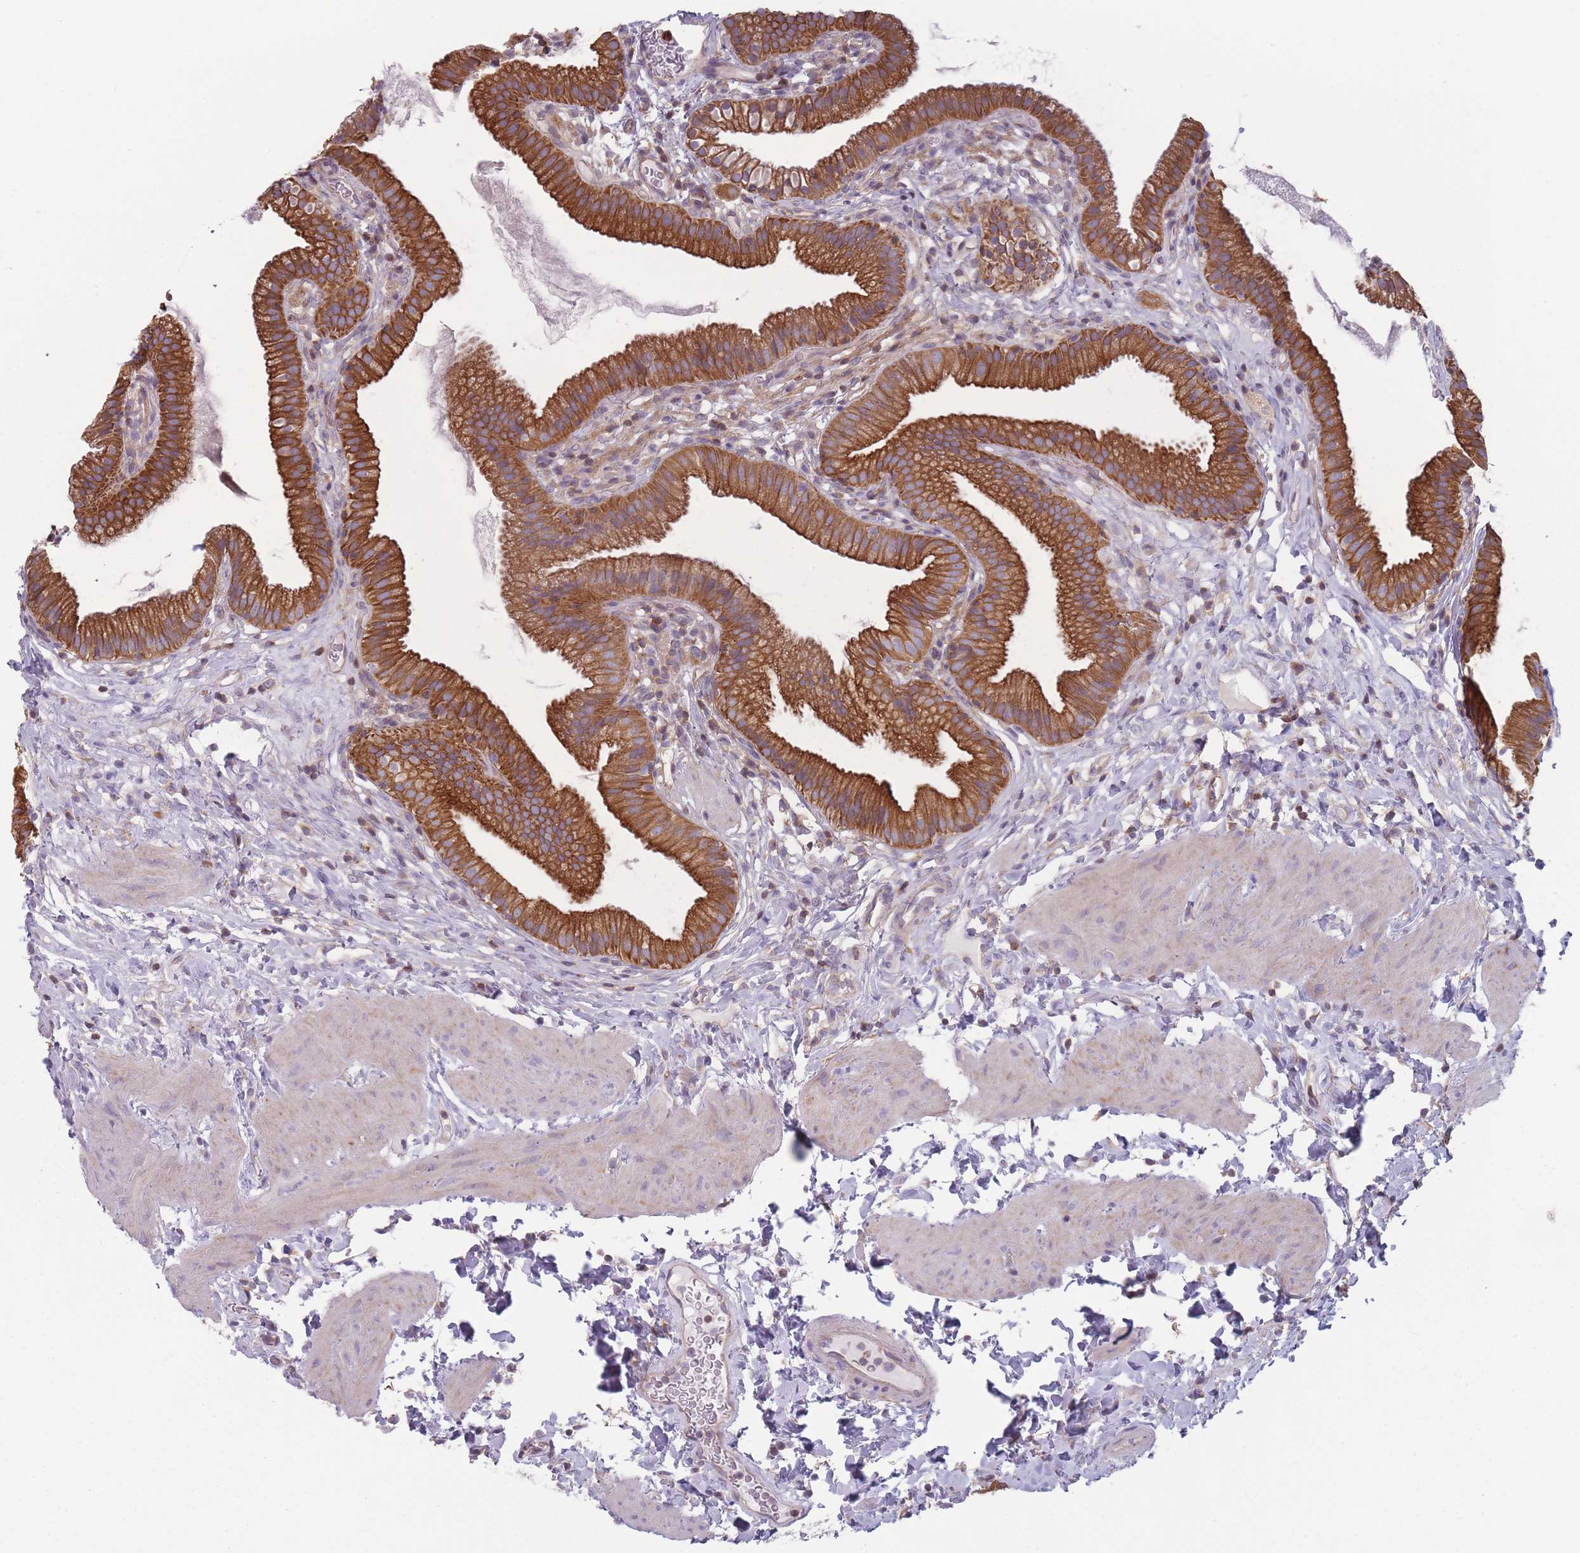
{"staining": {"intensity": "strong", "quantity": ">75%", "location": "cytoplasmic/membranous"}, "tissue": "gallbladder", "cell_type": "Glandular cells", "image_type": "normal", "snomed": [{"axis": "morphology", "description": "Normal tissue, NOS"}, {"axis": "topography", "description": "Gallbladder"}], "caption": "Glandular cells exhibit strong cytoplasmic/membranous positivity in about >75% of cells in normal gallbladder.", "gene": "HSBP1L1", "patient": {"sex": "female", "age": 46}}